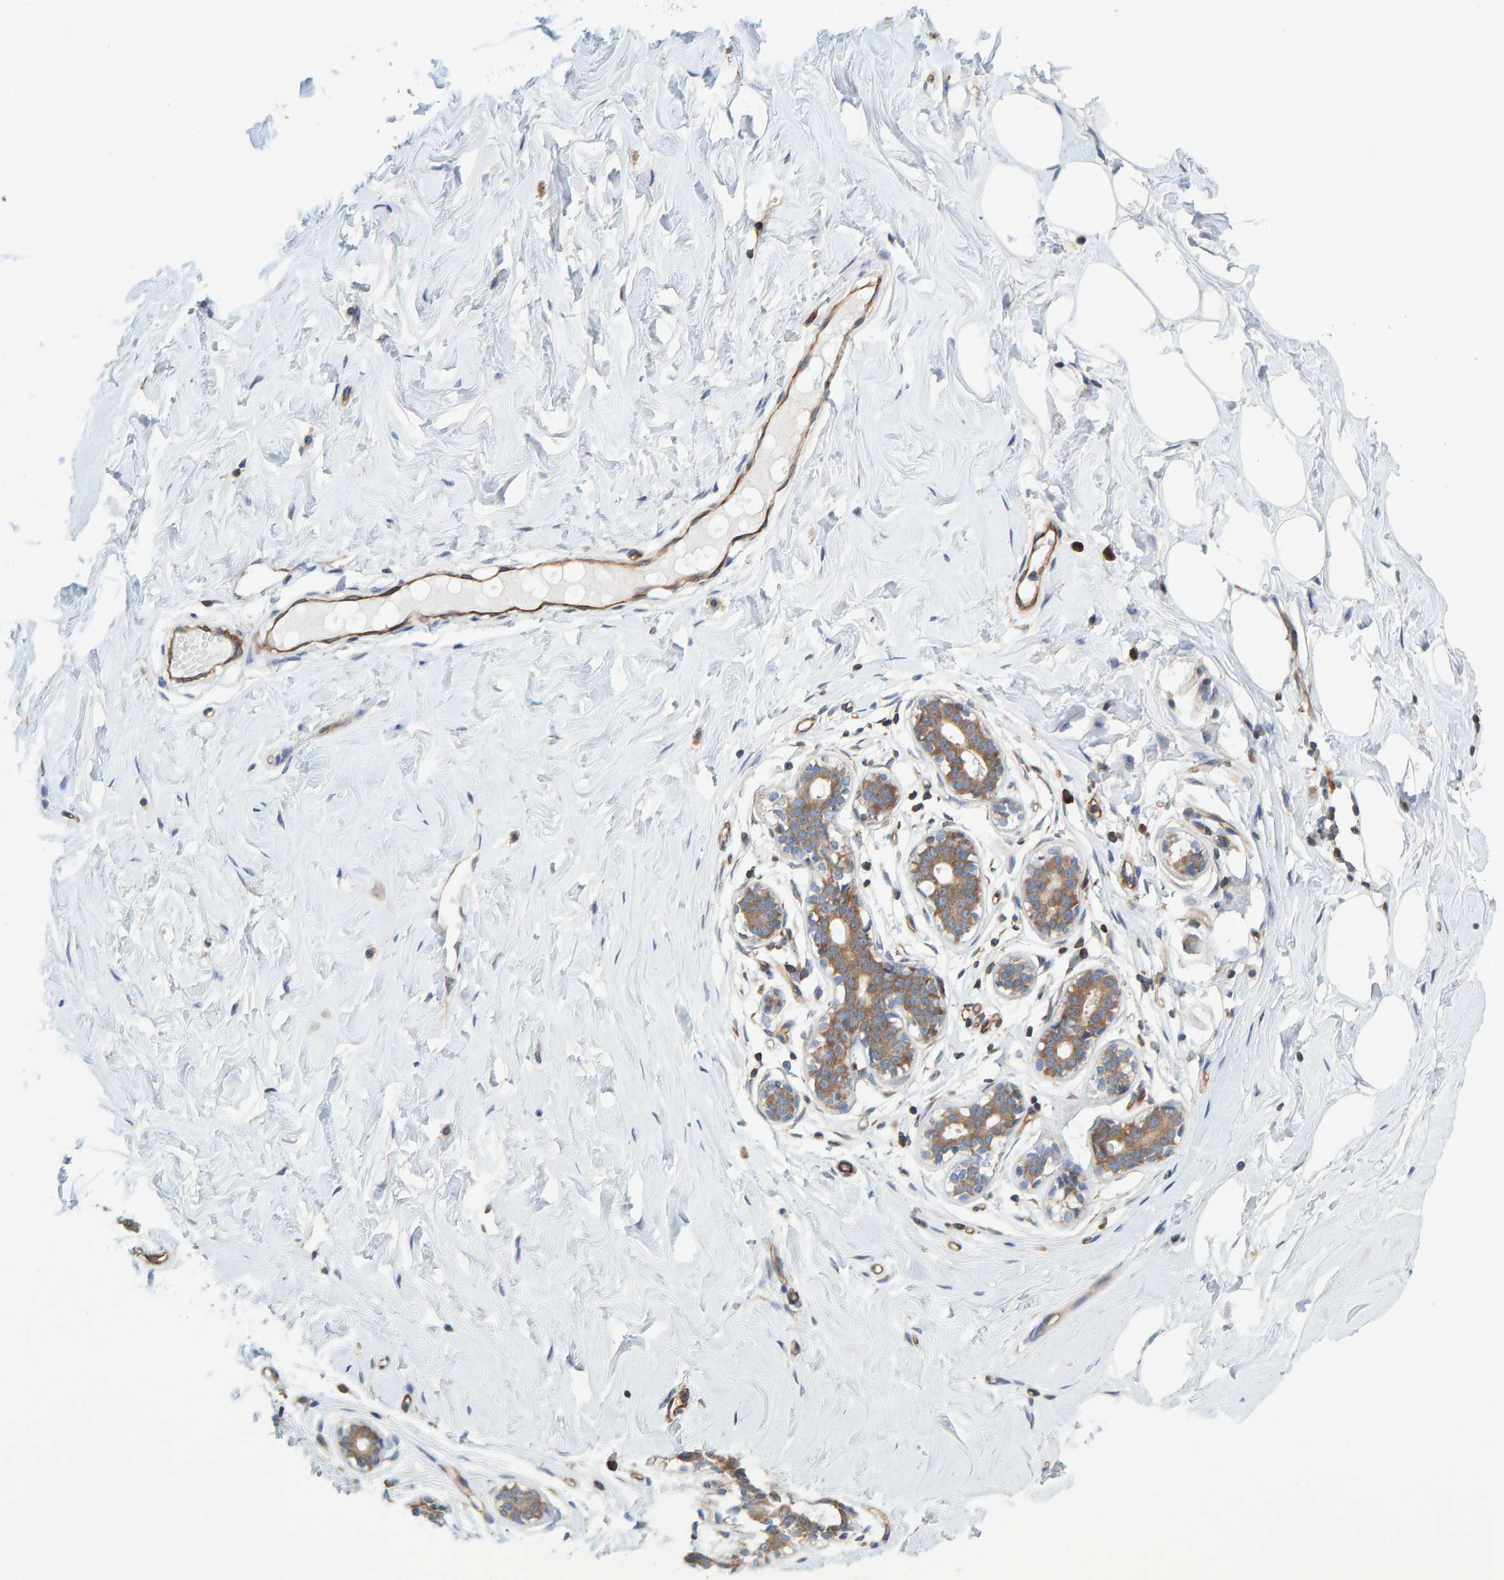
{"staining": {"intensity": "negative", "quantity": "none", "location": "none"}, "tissue": "breast", "cell_type": "Adipocytes", "image_type": "normal", "snomed": [{"axis": "morphology", "description": "Normal tissue, NOS"}, {"axis": "topography", "description": "Breast"}], "caption": "The histopathology image exhibits no significant positivity in adipocytes of breast.", "gene": "PRKD2", "patient": {"sex": "female", "age": 23}}